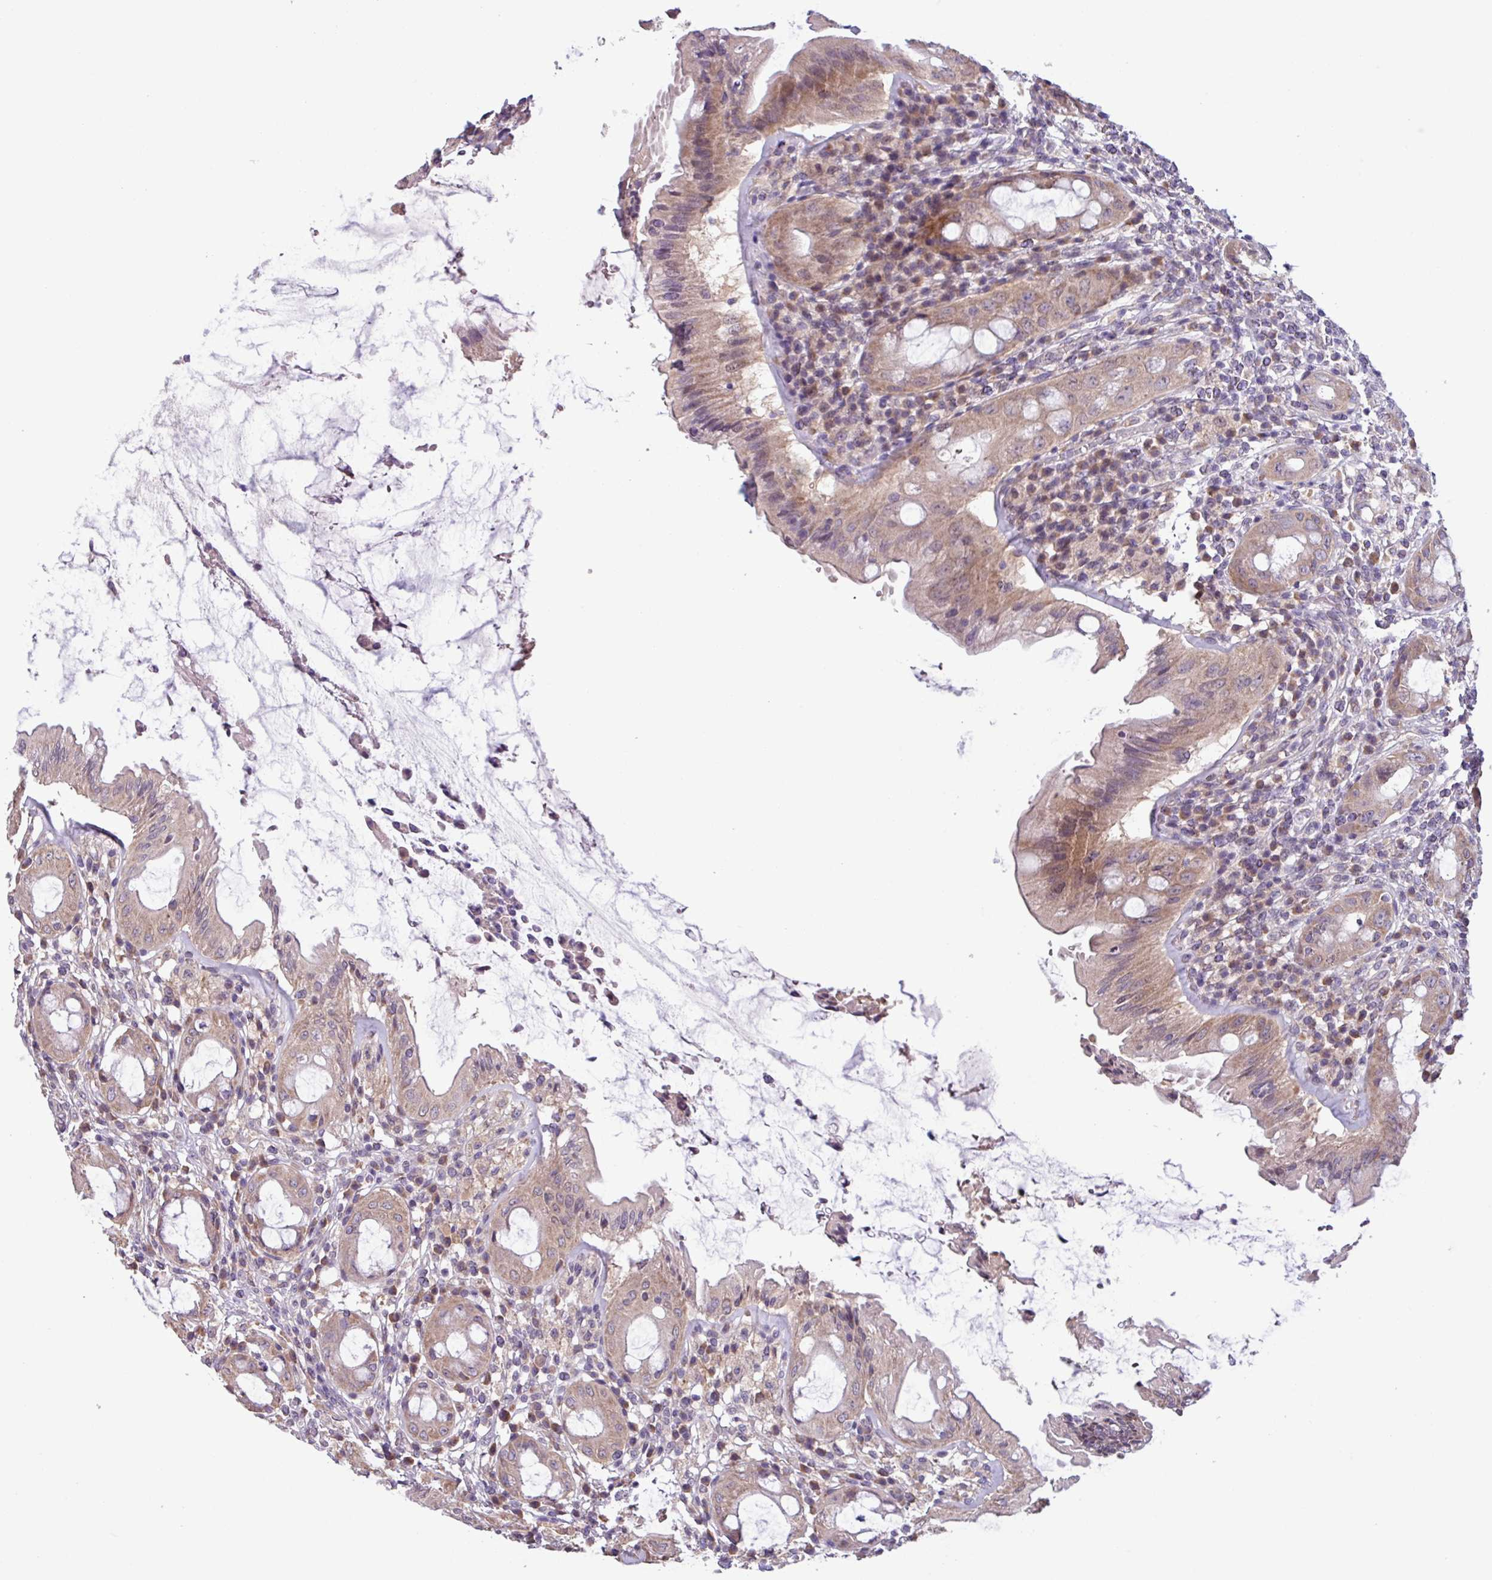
{"staining": {"intensity": "moderate", "quantity": ">75%", "location": "cytoplasmic/membranous"}, "tissue": "rectum", "cell_type": "Glandular cells", "image_type": "normal", "snomed": [{"axis": "morphology", "description": "Normal tissue, NOS"}, {"axis": "topography", "description": "Rectum"}], "caption": "This histopathology image displays IHC staining of benign rectum, with medium moderate cytoplasmic/membranous staining in about >75% of glandular cells.", "gene": "C20orf27", "patient": {"sex": "female", "age": 57}}